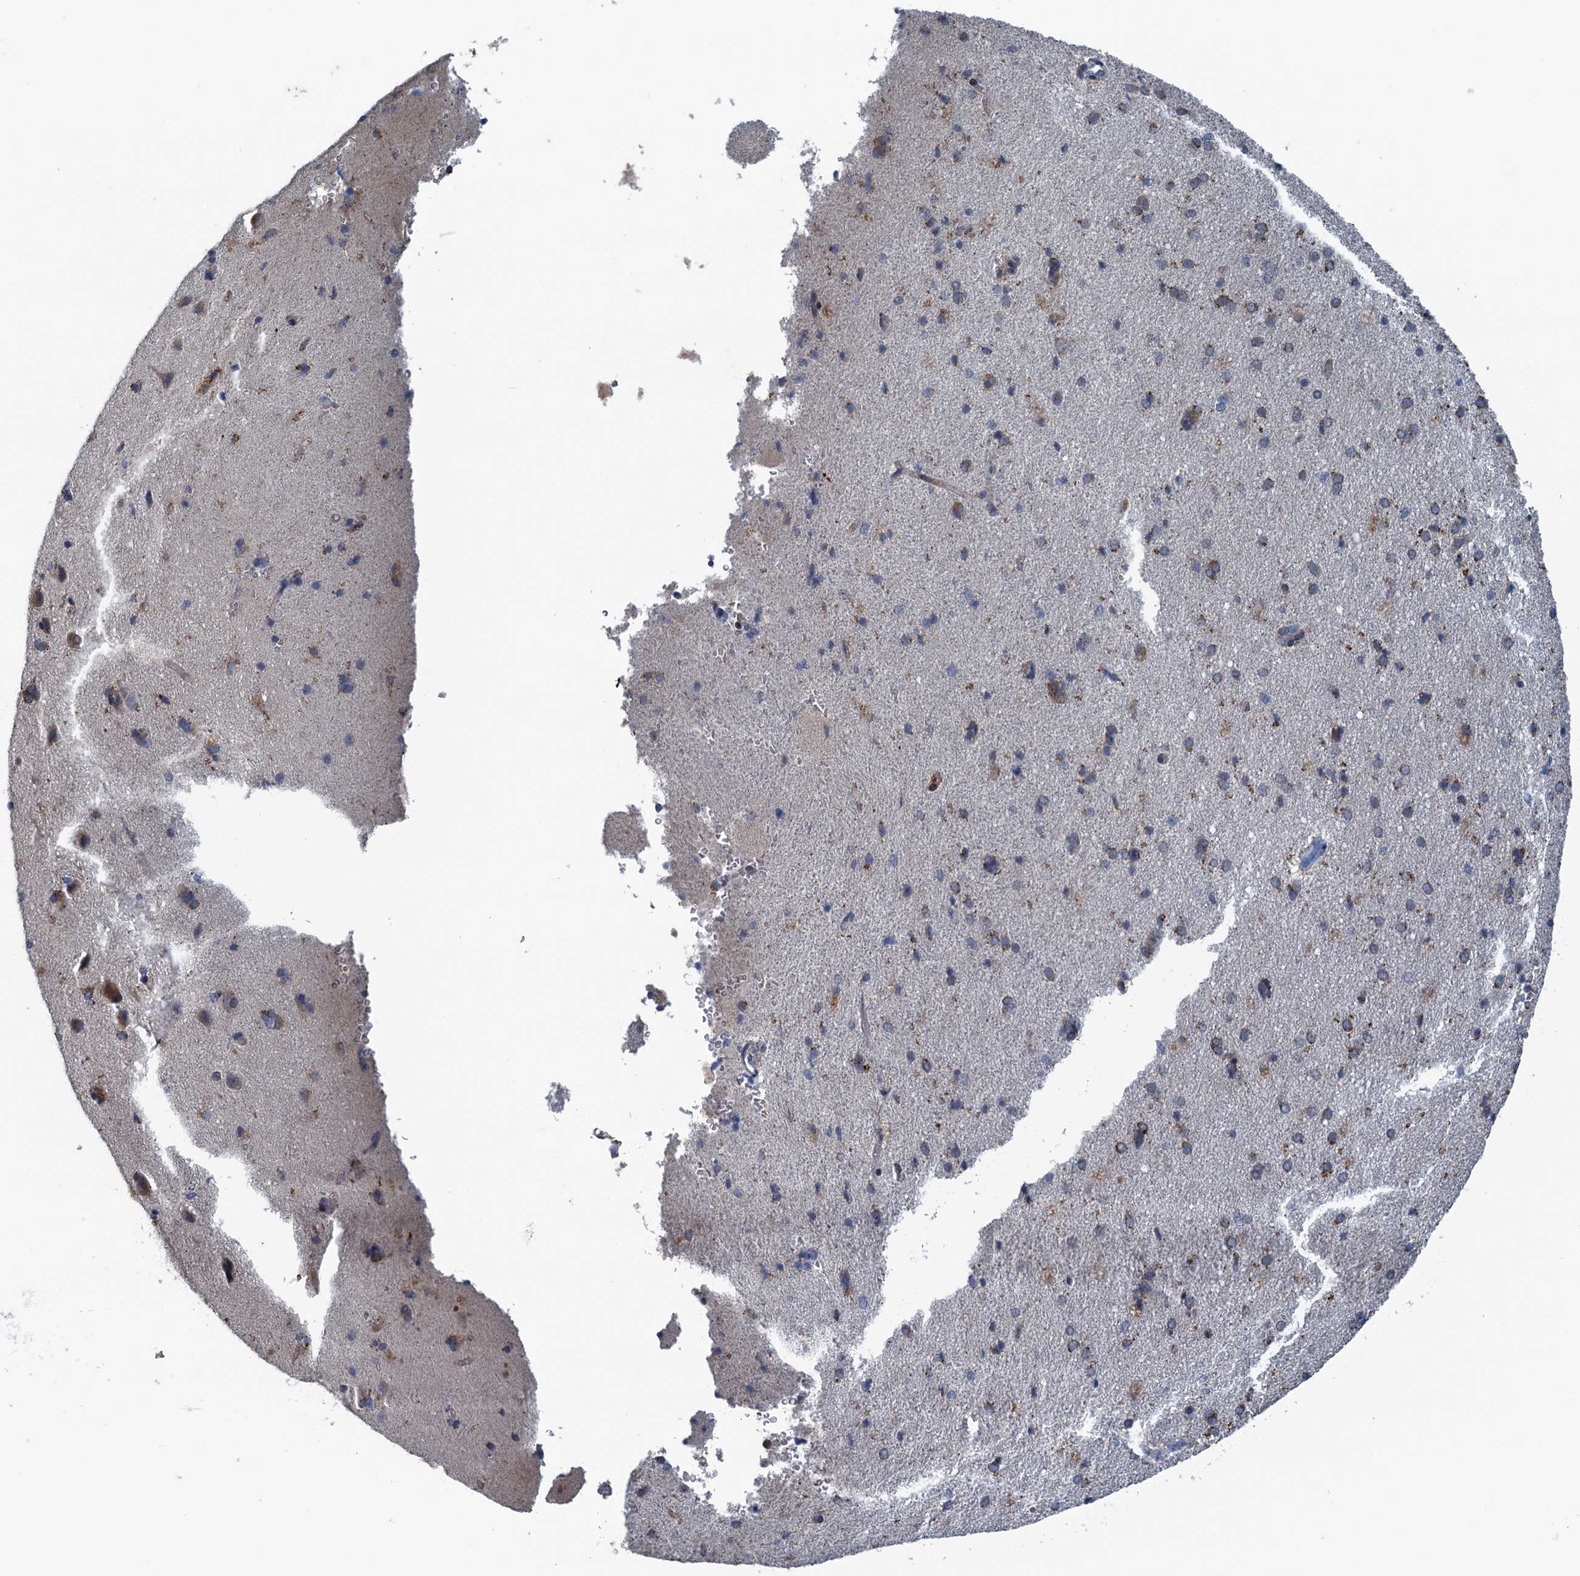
{"staining": {"intensity": "negative", "quantity": "none", "location": "none"}, "tissue": "cerebral cortex", "cell_type": "Endothelial cells", "image_type": "normal", "snomed": [{"axis": "morphology", "description": "Normal tissue, NOS"}, {"axis": "topography", "description": "Cerebral cortex"}], "caption": "Cerebral cortex was stained to show a protein in brown. There is no significant expression in endothelial cells. Brightfield microscopy of IHC stained with DAB (brown) and hematoxylin (blue), captured at high magnification.", "gene": "KBTBD8", "patient": {"sex": "male", "age": 62}}